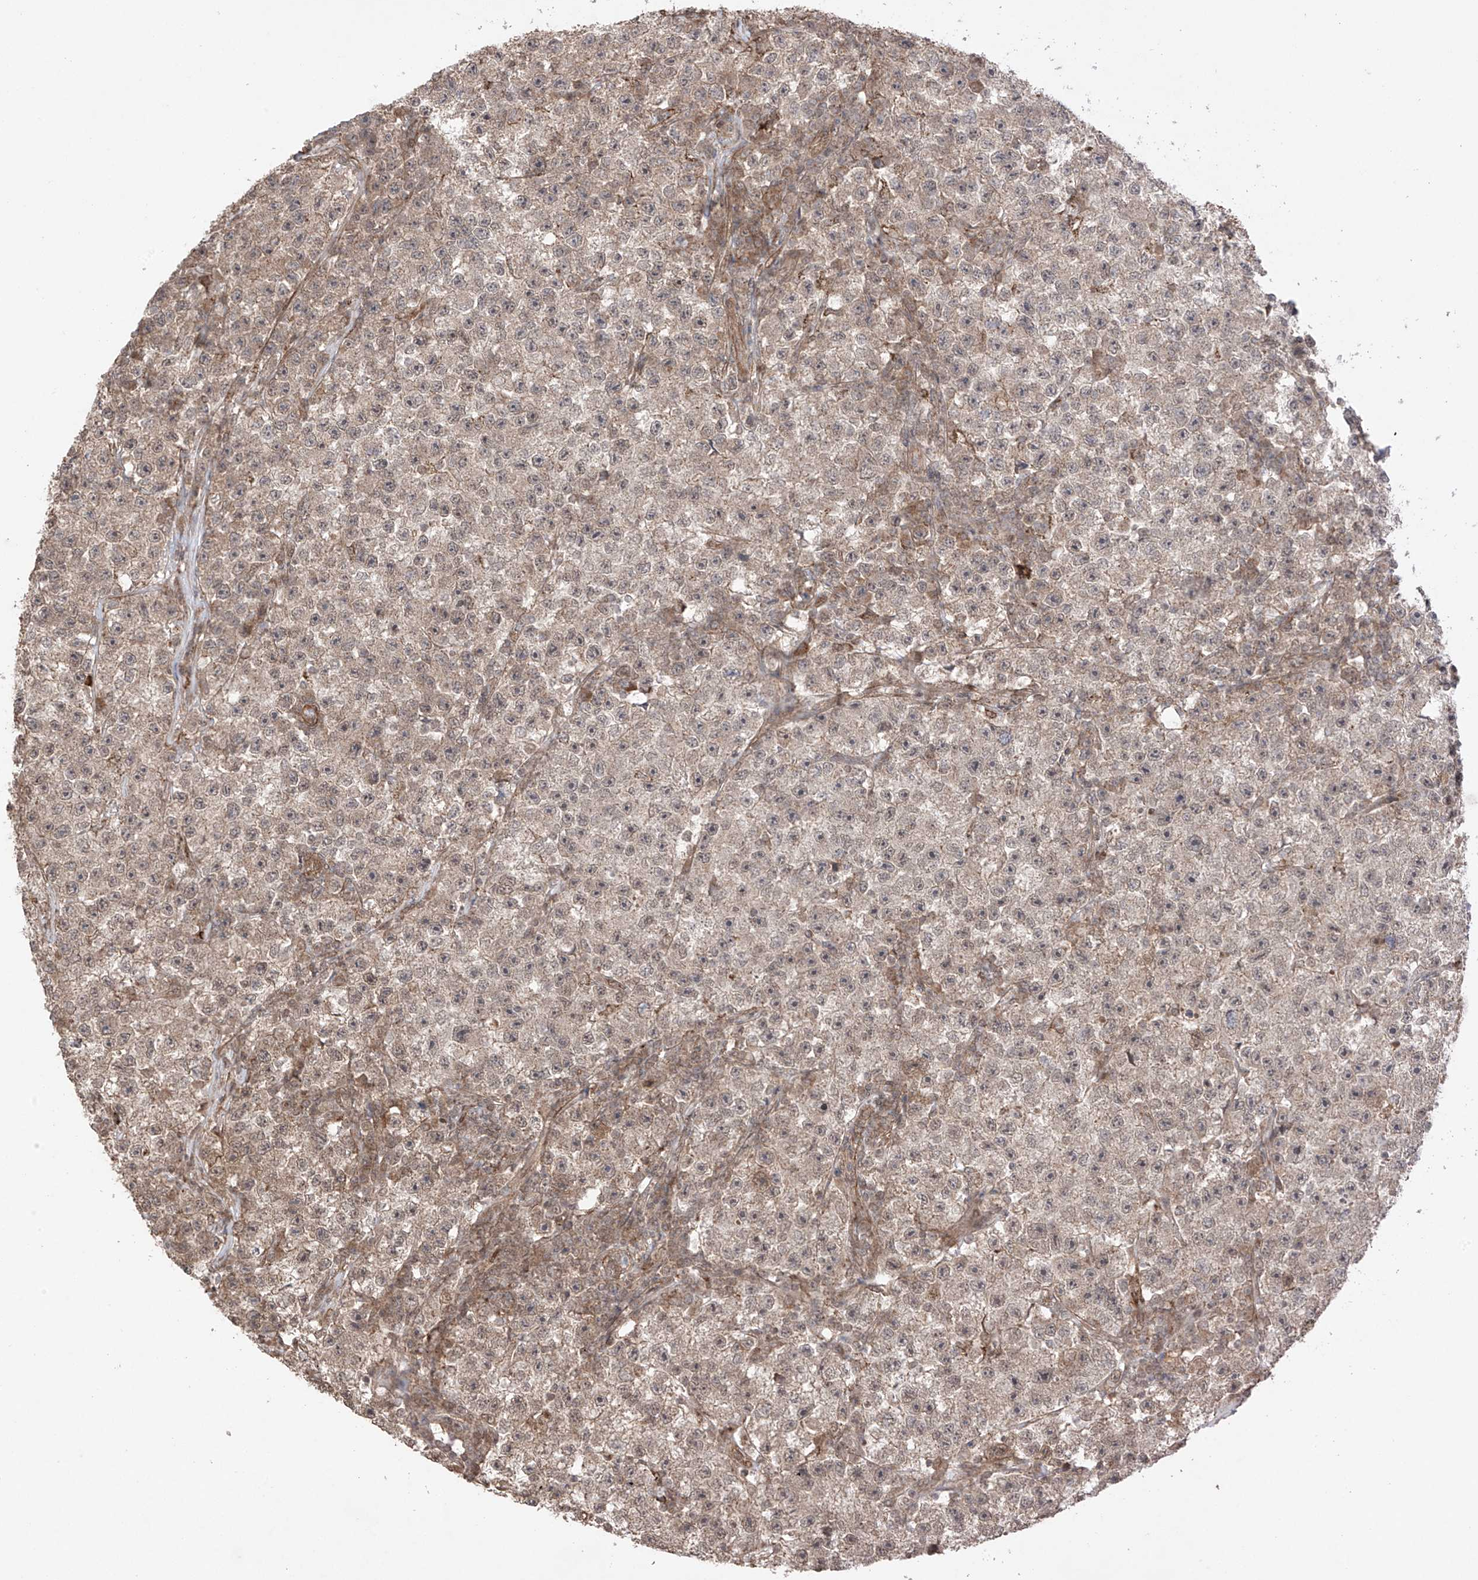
{"staining": {"intensity": "weak", "quantity": ">75%", "location": "cytoplasmic/membranous"}, "tissue": "testis cancer", "cell_type": "Tumor cells", "image_type": "cancer", "snomed": [{"axis": "morphology", "description": "Seminoma, NOS"}, {"axis": "topography", "description": "Testis"}], "caption": "Immunohistochemistry of human seminoma (testis) shows low levels of weak cytoplasmic/membranous expression in approximately >75% of tumor cells. The staining was performed using DAB (3,3'-diaminobenzidine) to visualize the protein expression in brown, while the nuclei were stained in blue with hematoxylin (Magnification: 20x).", "gene": "ABCD1", "patient": {"sex": "male", "age": 22}}